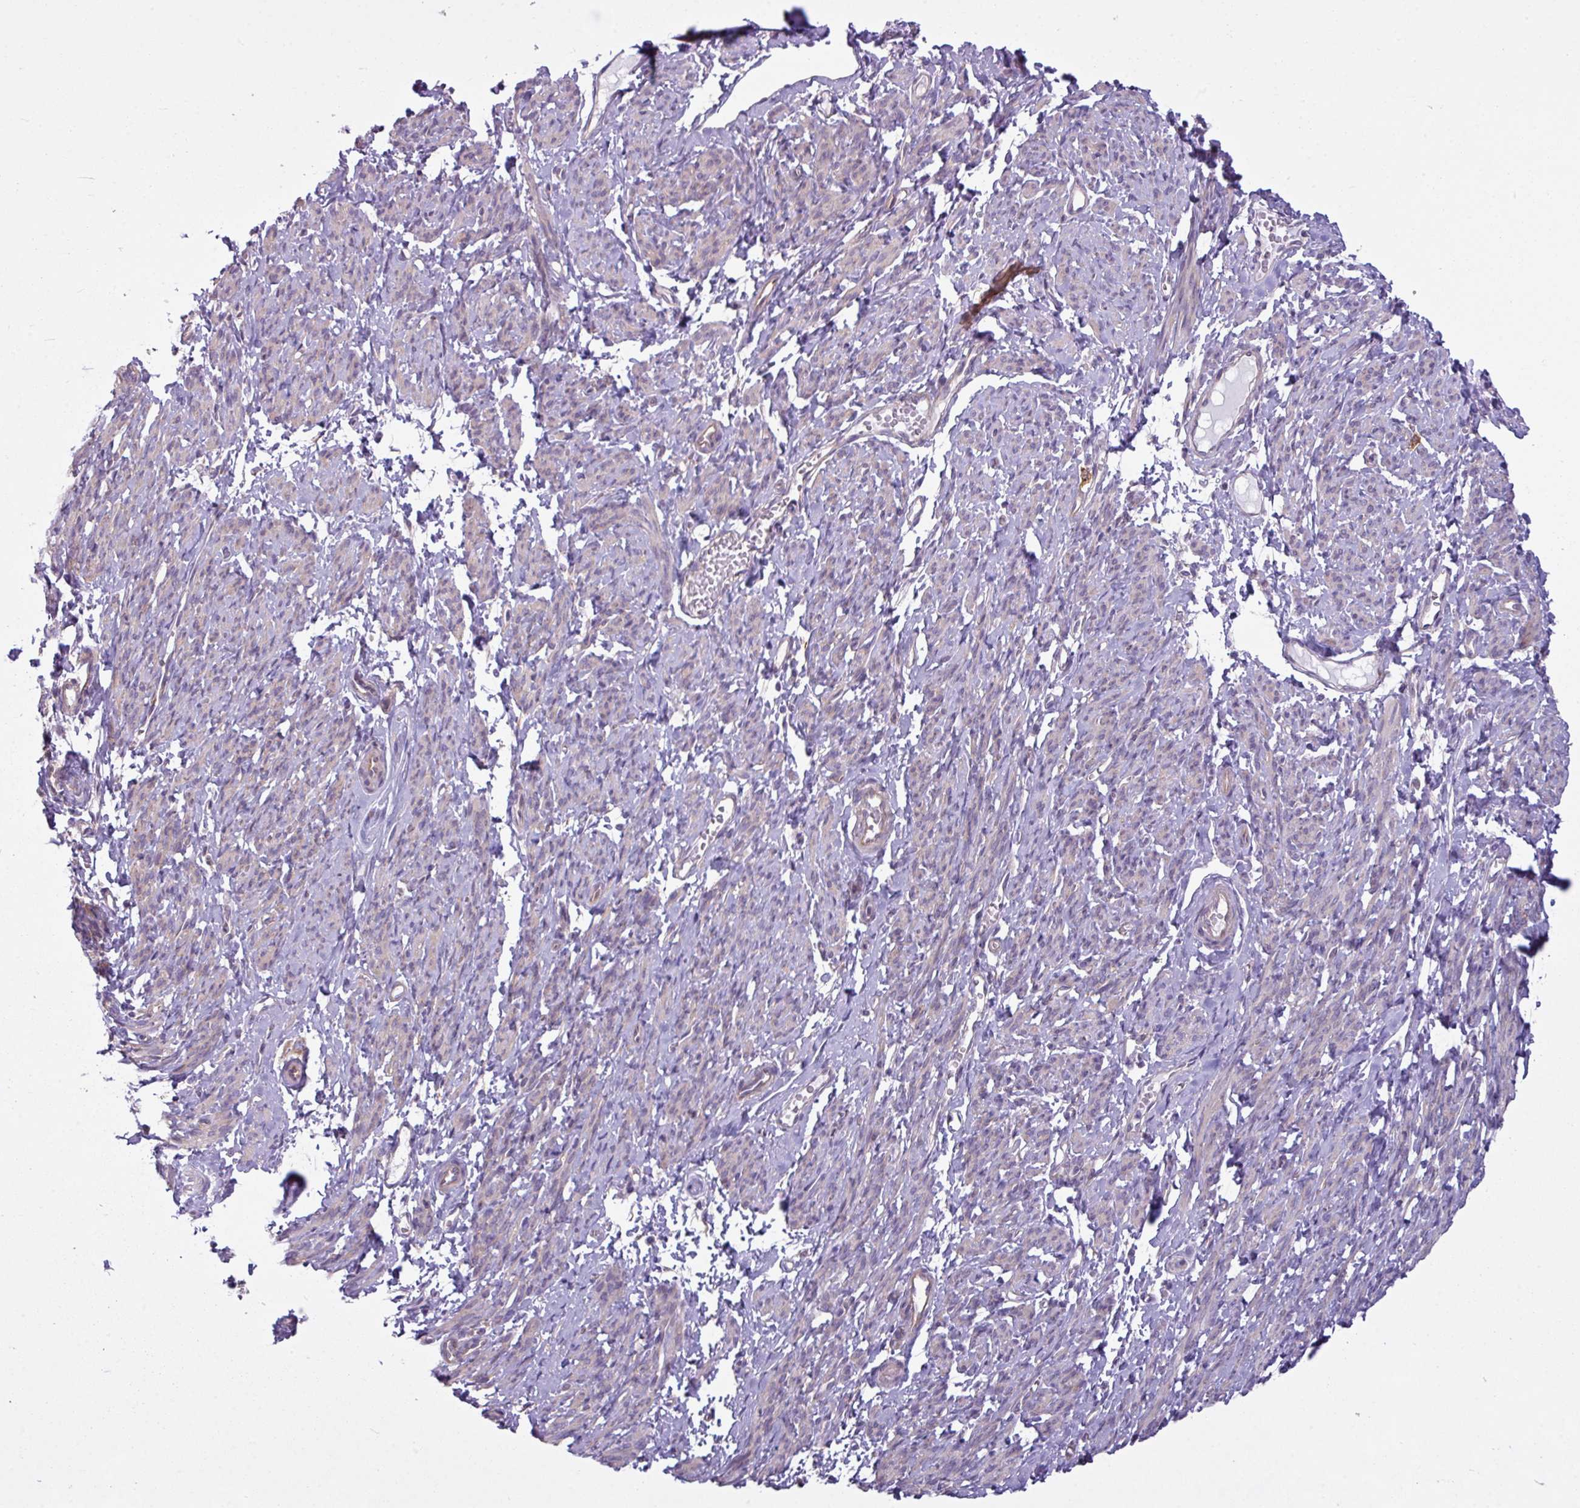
{"staining": {"intensity": "negative", "quantity": "none", "location": "none"}, "tissue": "smooth muscle", "cell_type": "Smooth muscle cells", "image_type": "normal", "snomed": [{"axis": "morphology", "description": "Normal tissue, NOS"}, {"axis": "topography", "description": "Smooth muscle"}], "caption": "An immunohistochemistry image of normal smooth muscle is shown. There is no staining in smooth muscle cells of smooth muscle. Brightfield microscopy of IHC stained with DAB (3,3'-diaminobenzidine) (brown) and hematoxylin (blue), captured at high magnification.", "gene": "CAMK2A", "patient": {"sex": "female", "age": 65}}